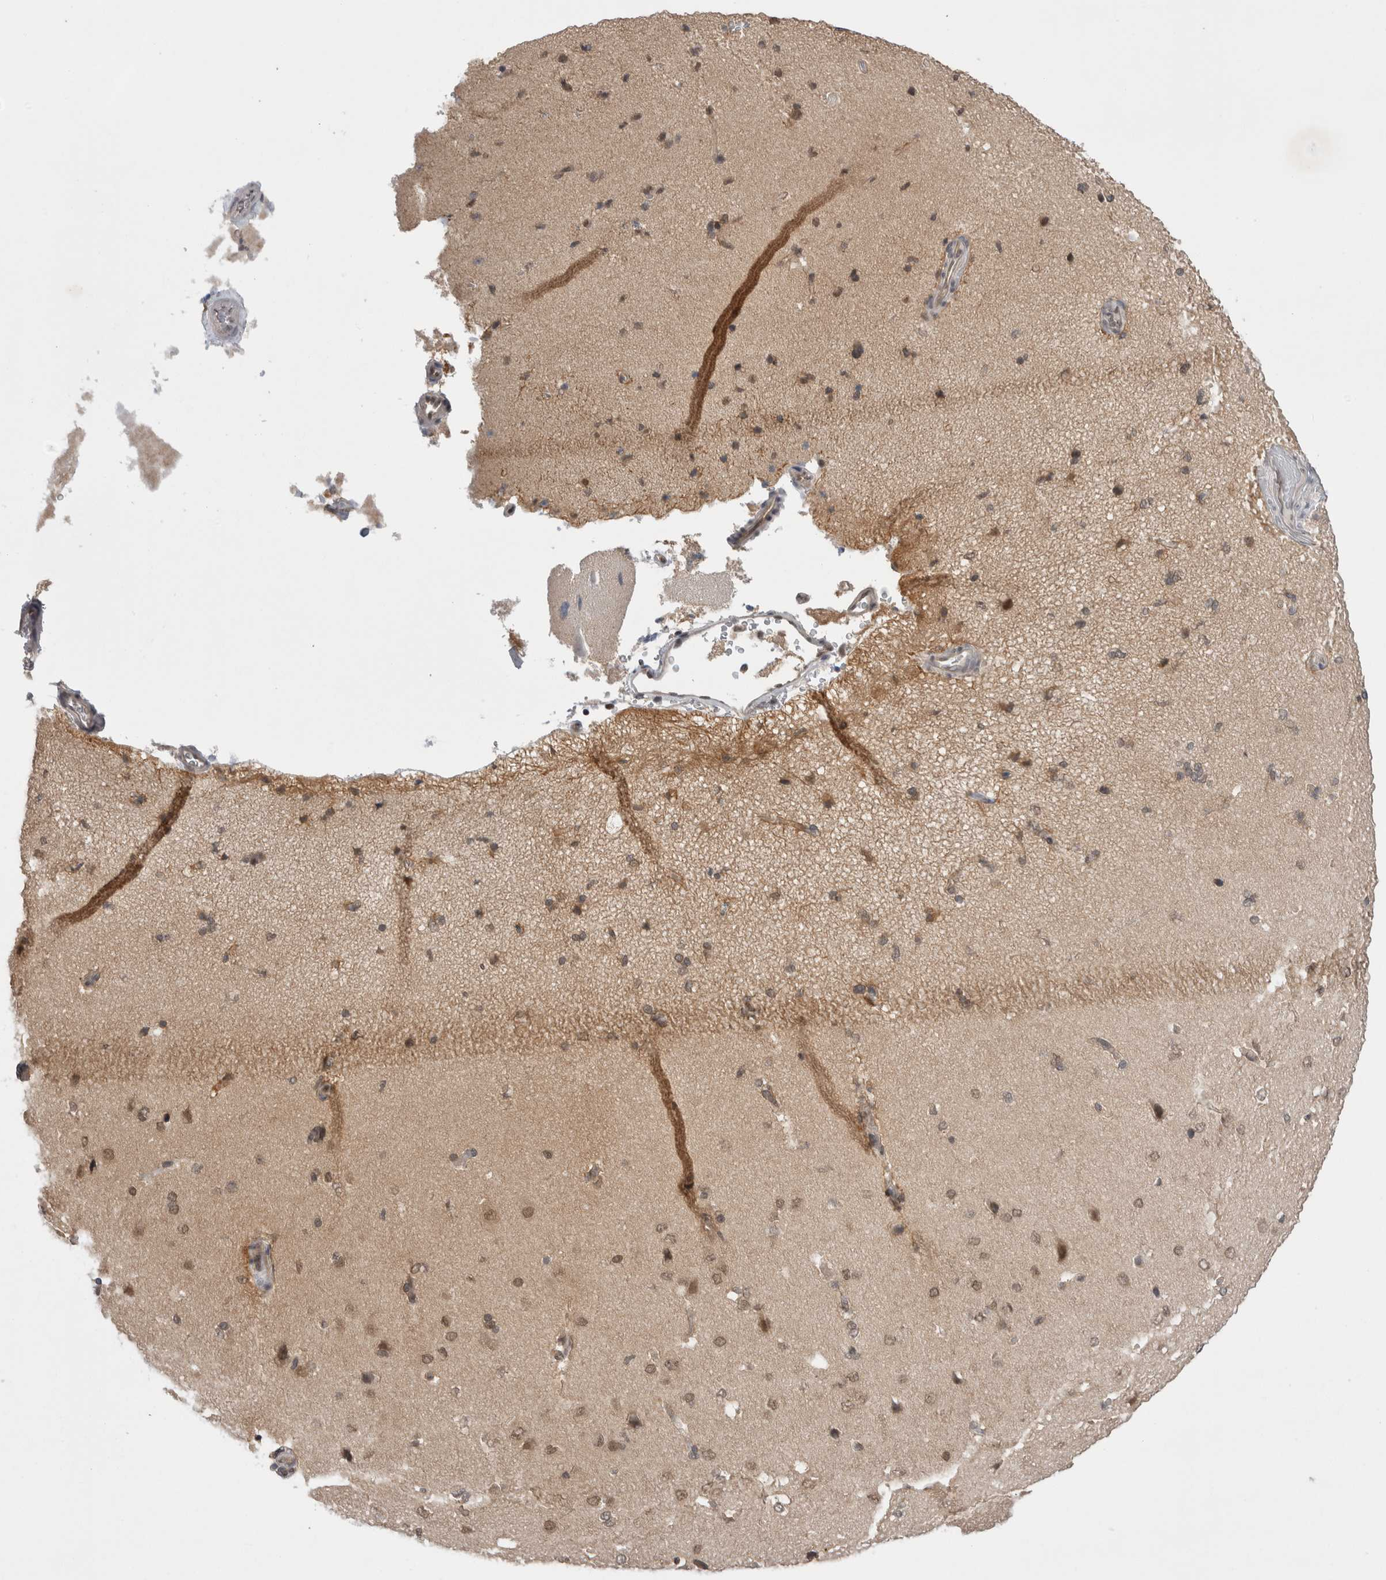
{"staining": {"intensity": "weak", "quantity": "25%-75%", "location": "cytoplasmic/membranous,nuclear"}, "tissue": "cerebral cortex", "cell_type": "Endothelial cells", "image_type": "normal", "snomed": [{"axis": "morphology", "description": "Normal tissue, NOS"}, {"axis": "topography", "description": "Cerebral cortex"}], "caption": "Immunohistochemistry (DAB (3,3'-diaminobenzidine)) staining of normal cerebral cortex displays weak cytoplasmic/membranous,nuclear protein positivity in approximately 25%-75% of endothelial cells.", "gene": "ZNF341", "patient": {"sex": "male", "age": 62}}